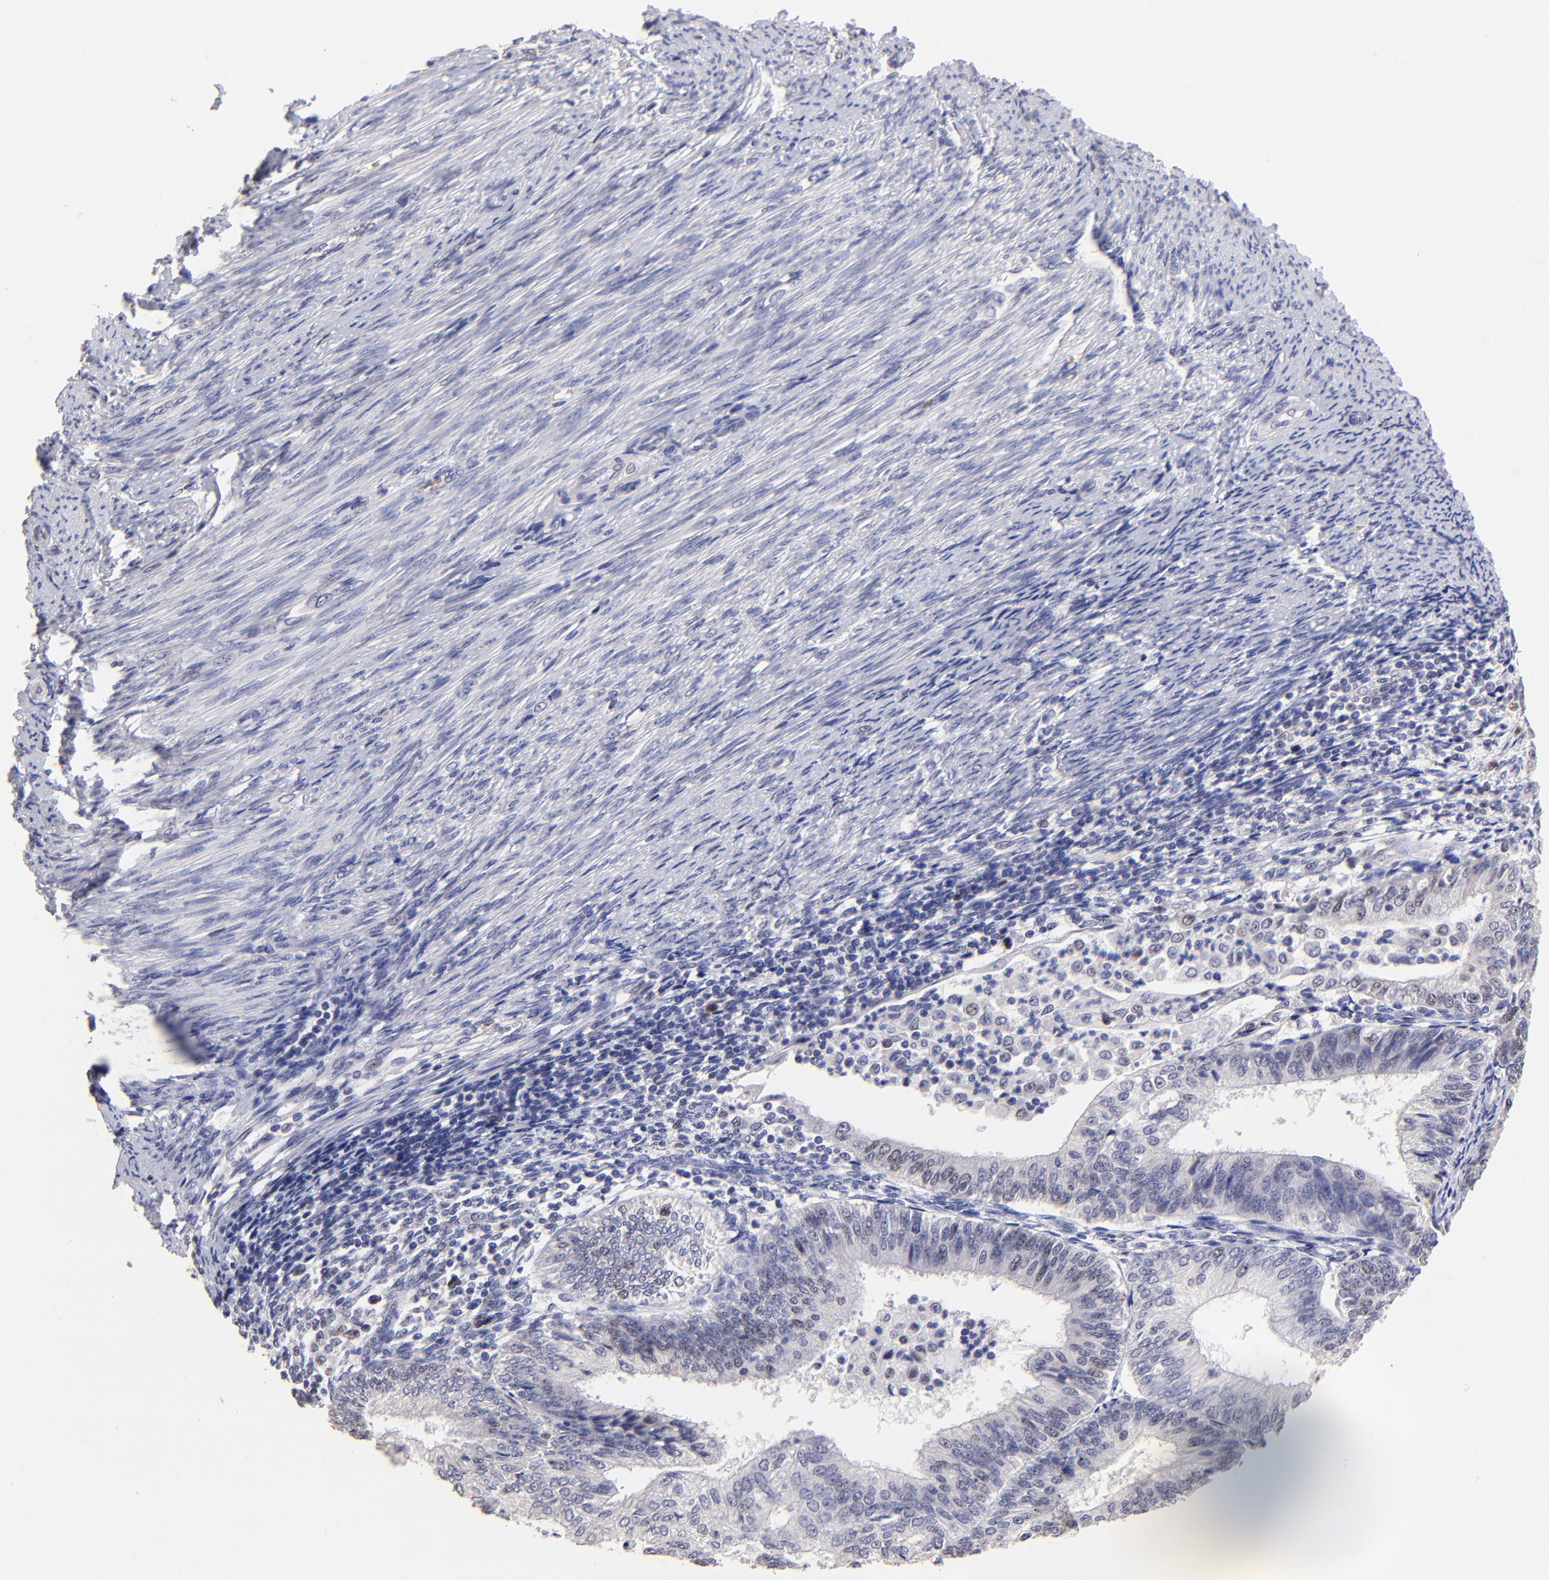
{"staining": {"intensity": "weak", "quantity": "<25%", "location": "nuclear"}, "tissue": "endometrial cancer", "cell_type": "Tumor cells", "image_type": "cancer", "snomed": [{"axis": "morphology", "description": "Adenocarcinoma, NOS"}, {"axis": "topography", "description": "Endometrium"}], "caption": "Human endometrial adenocarcinoma stained for a protein using immunohistochemistry shows no positivity in tumor cells.", "gene": "DNMT1", "patient": {"sex": "female", "age": 55}}